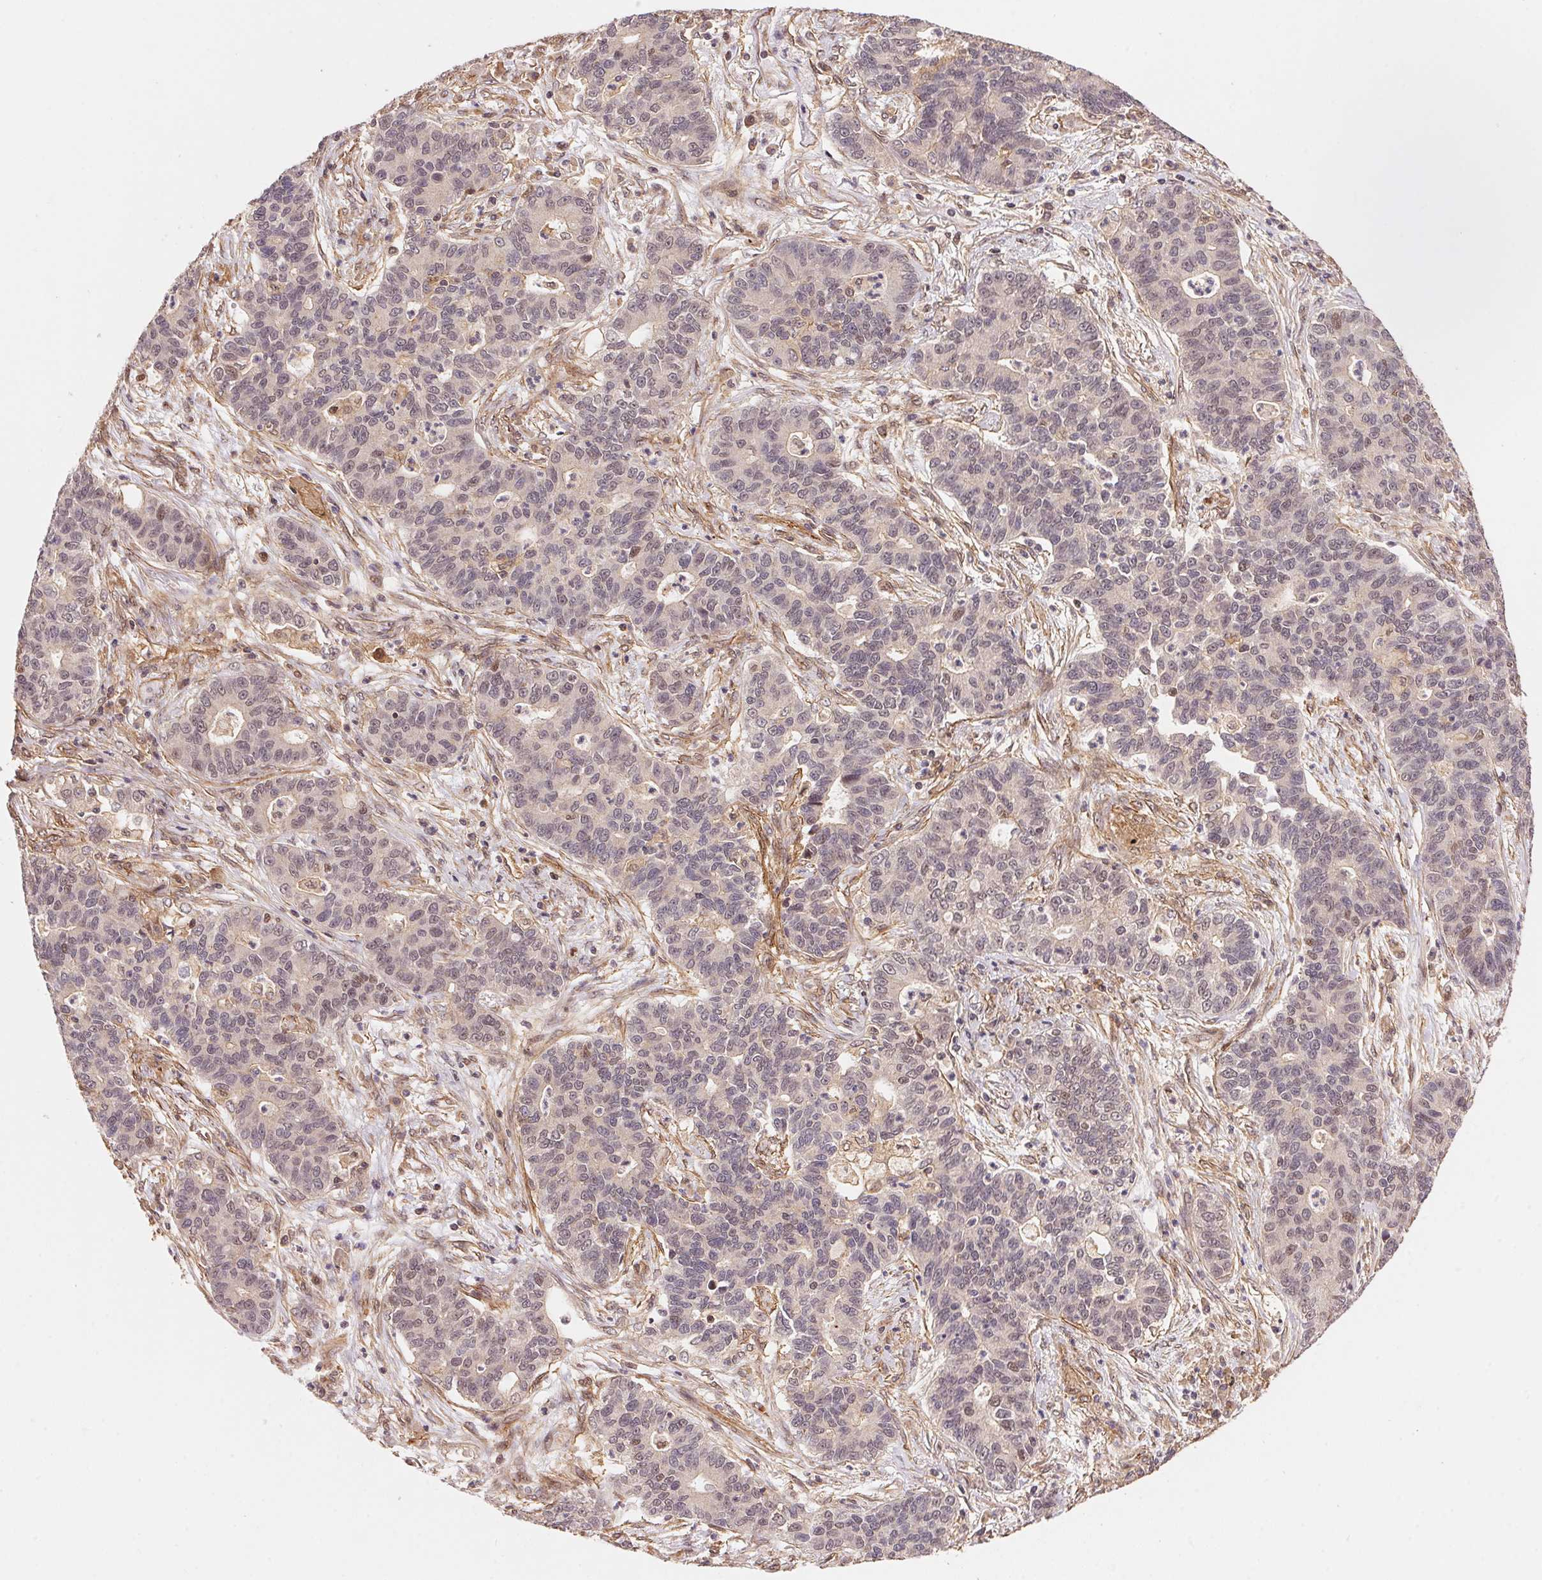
{"staining": {"intensity": "moderate", "quantity": "<25%", "location": "nuclear"}, "tissue": "lung cancer", "cell_type": "Tumor cells", "image_type": "cancer", "snomed": [{"axis": "morphology", "description": "Adenocarcinoma, NOS"}, {"axis": "topography", "description": "Lung"}], "caption": "Human adenocarcinoma (lung) stained with a protein marker shows moderate staining in tumor cells.", "gene": "TNIP2", "patient": {"sex": "female", "age": 57}}